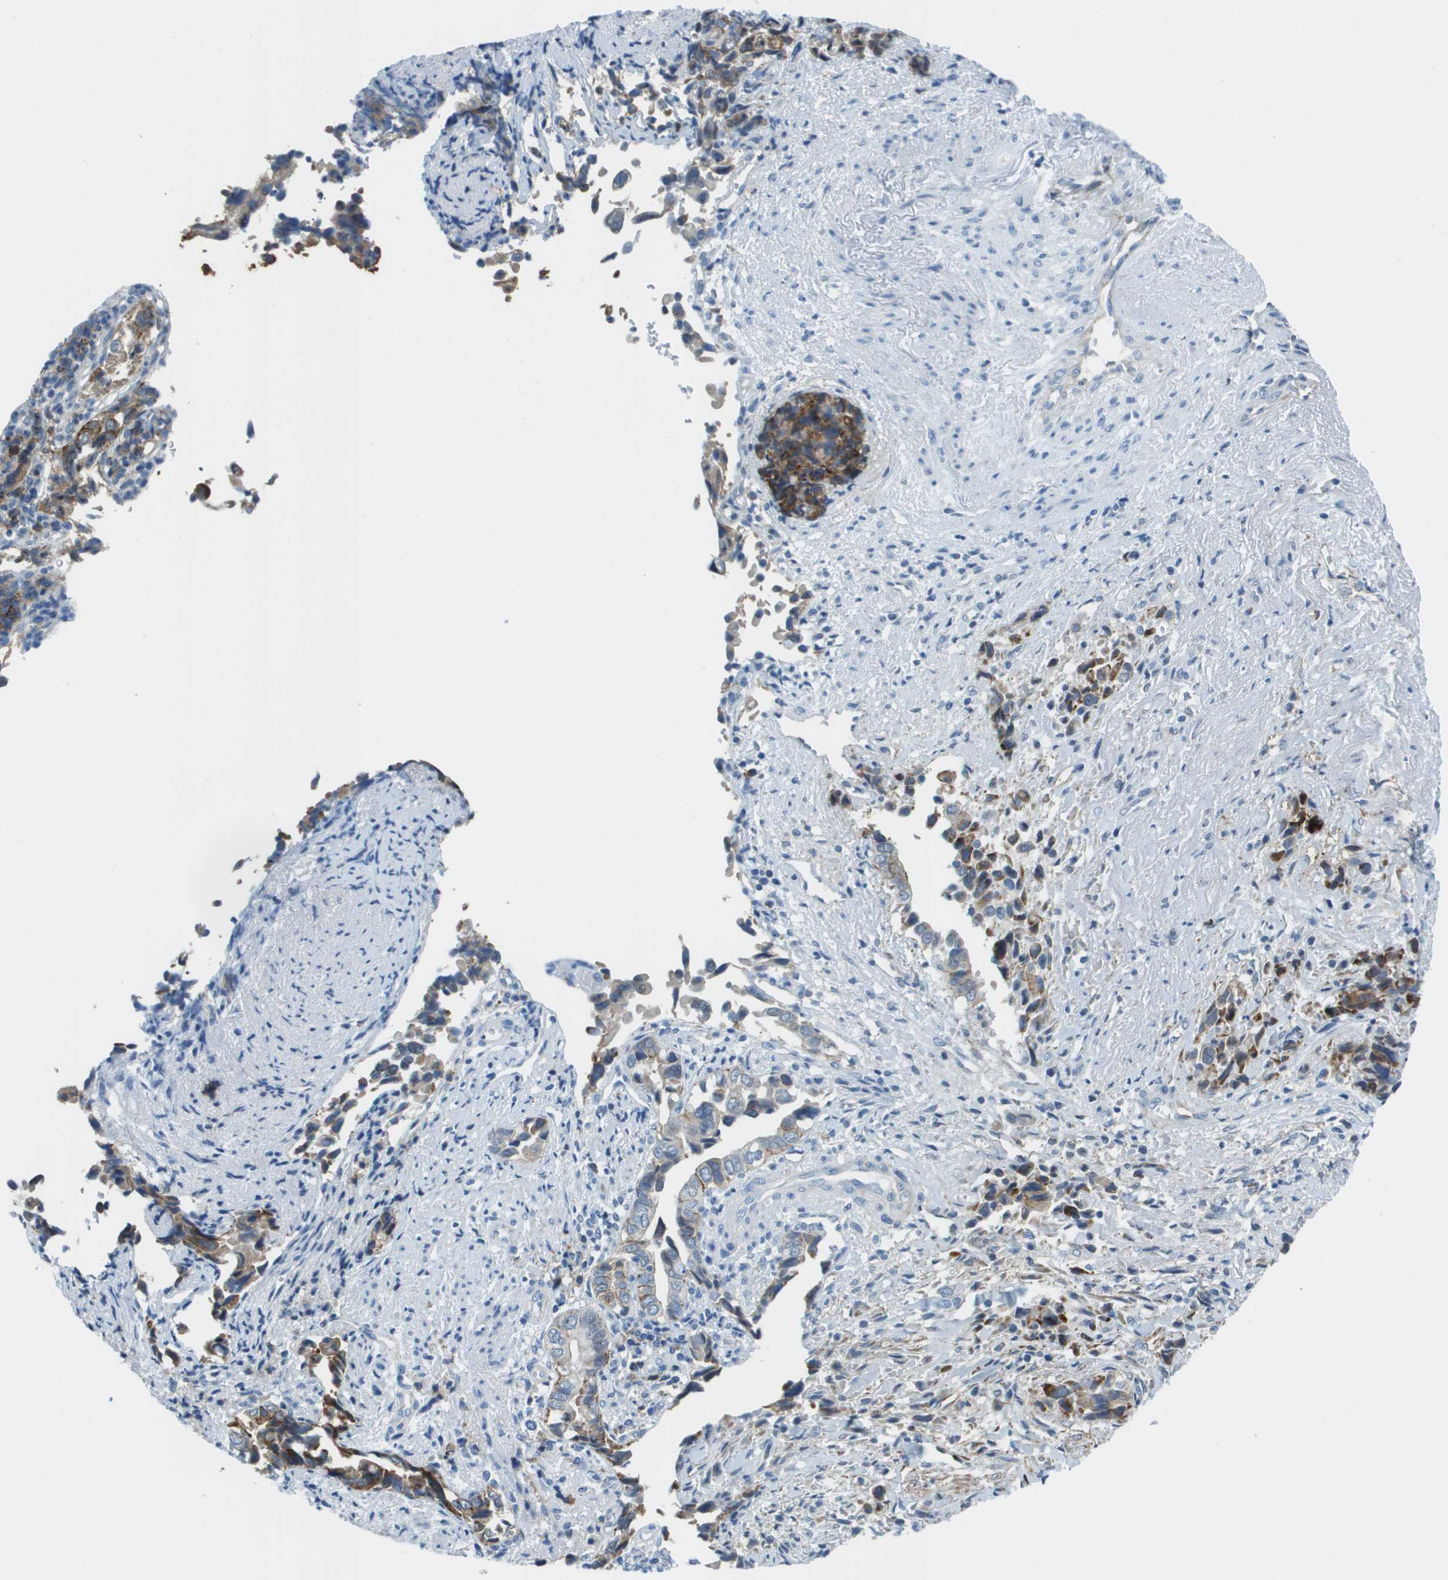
{"staining": {"intensity": "moderate", "quantity": "25%-75%", "location": "cytoplasmic/membranous"}, "tissue": "liver cancer", "cell_type": "Tumor cells", "image_type": "cancer", "snomed": [{"axis": "morphology", "description": "Cholangiocarcinoma"}, {"axis": "topography", "description": "Liver"}], "caption": "Immunohistochemistry (IHC) (DAB) staining of cholangiocarcinoma (liver) demonstrates moderate cytoplasmic/membranous protein staining in approximately 25%-75% of tumor cells.", "gene": "SDC1", "patient": {"sex": "female", "age": 79}}